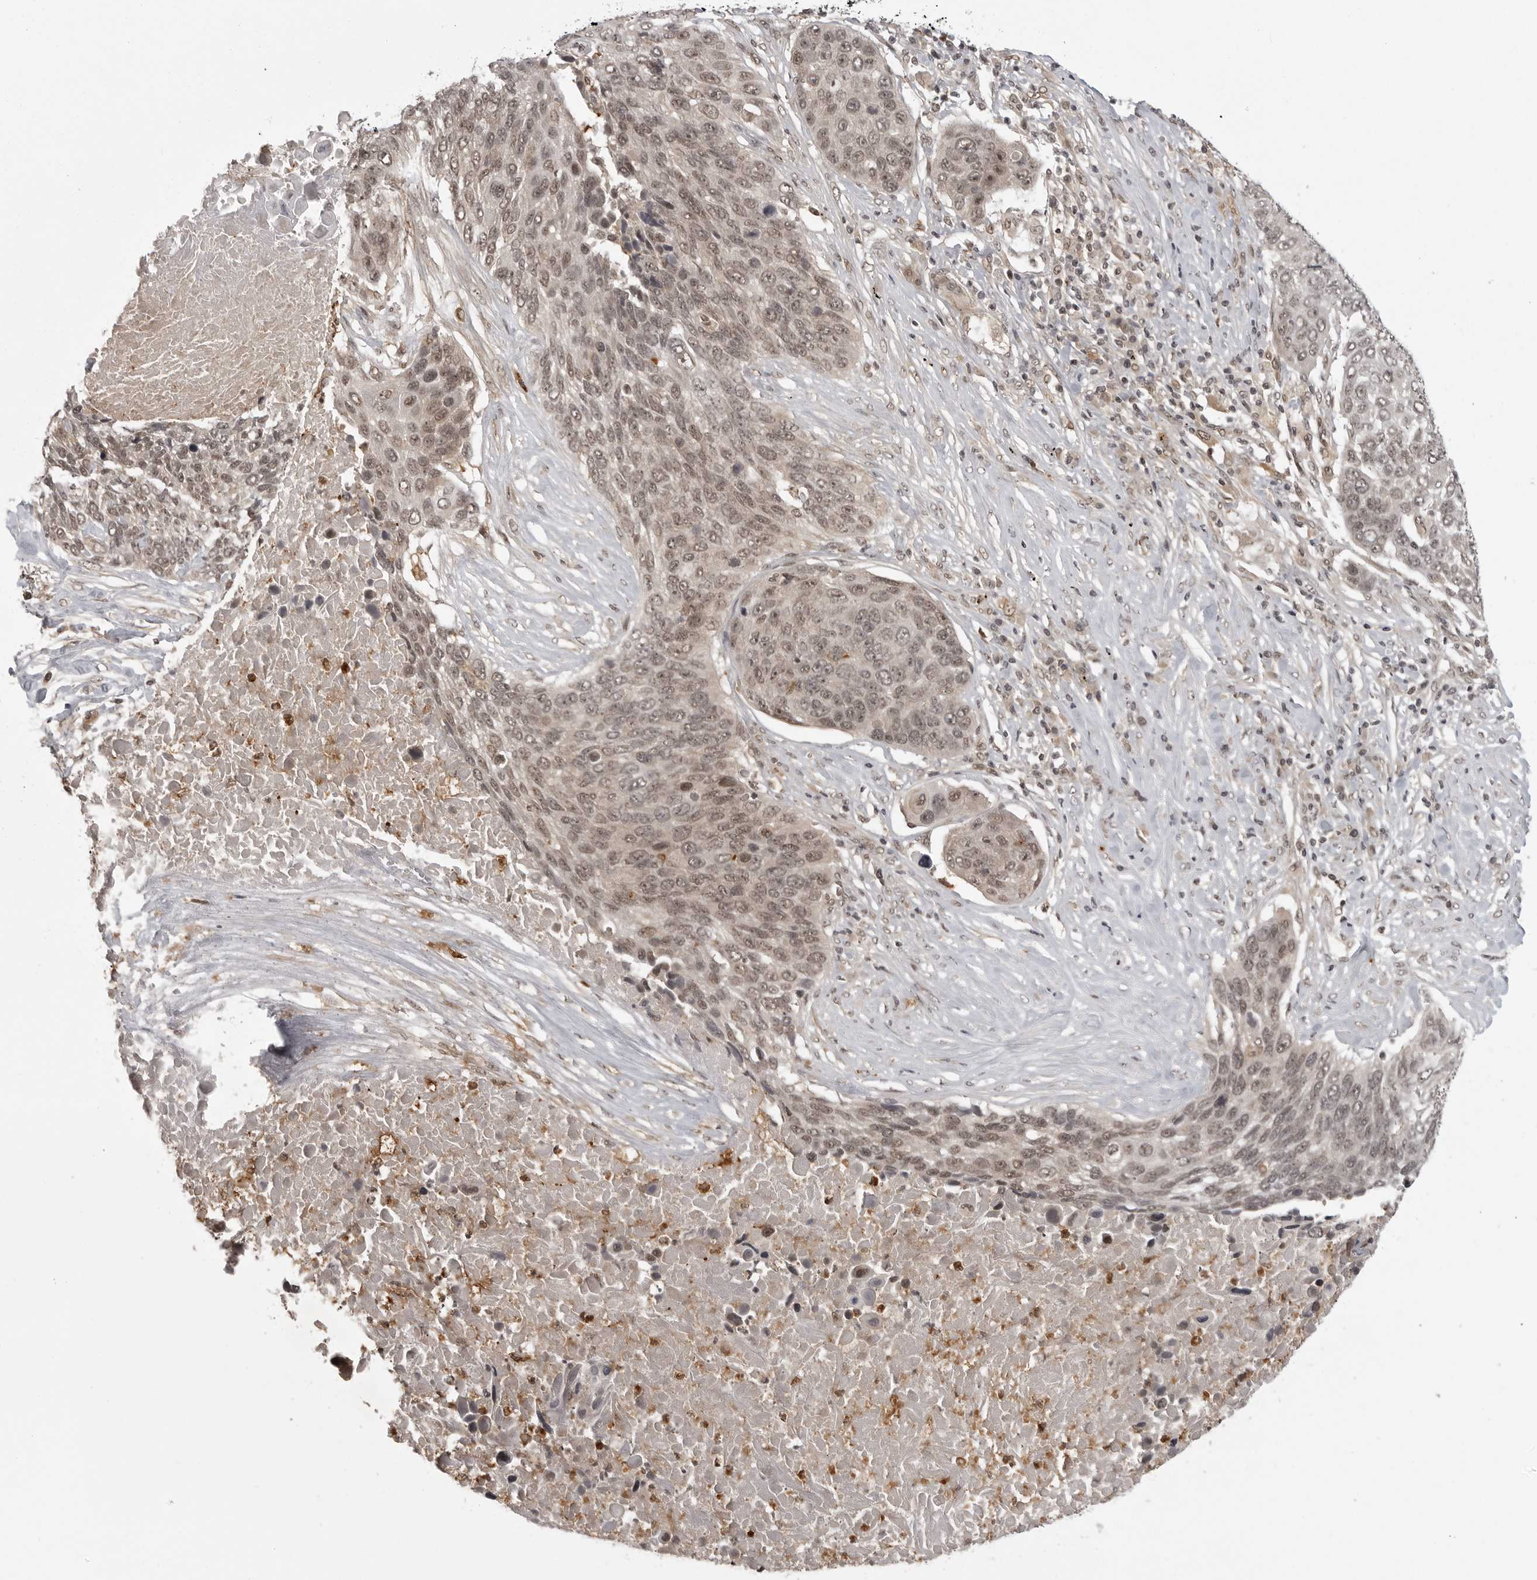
{"staining": {"intensity": "weak", "quantity": ">75%", "location": "nuclear"}, "tissue": "lung cancer", "cell_type": "Tumor cells", "image_type": "cancer", "snomed": [{"axis": "morphology", "description": "Squamous cell carcinoma, NOS"}, {"axis": "topography", "description": "Lung"}], "caption": "High-power microscopy captured an immunohistochemistry (IHC) image of lung cancer (squamous cell carcinoma), revealing weak nuclear positivity in approximately >75% of tumor cells. (IHC, brightfield microscopy, high magnification).", "gene": "PEG3", "patient": {"sex": "male", "age": 66}}